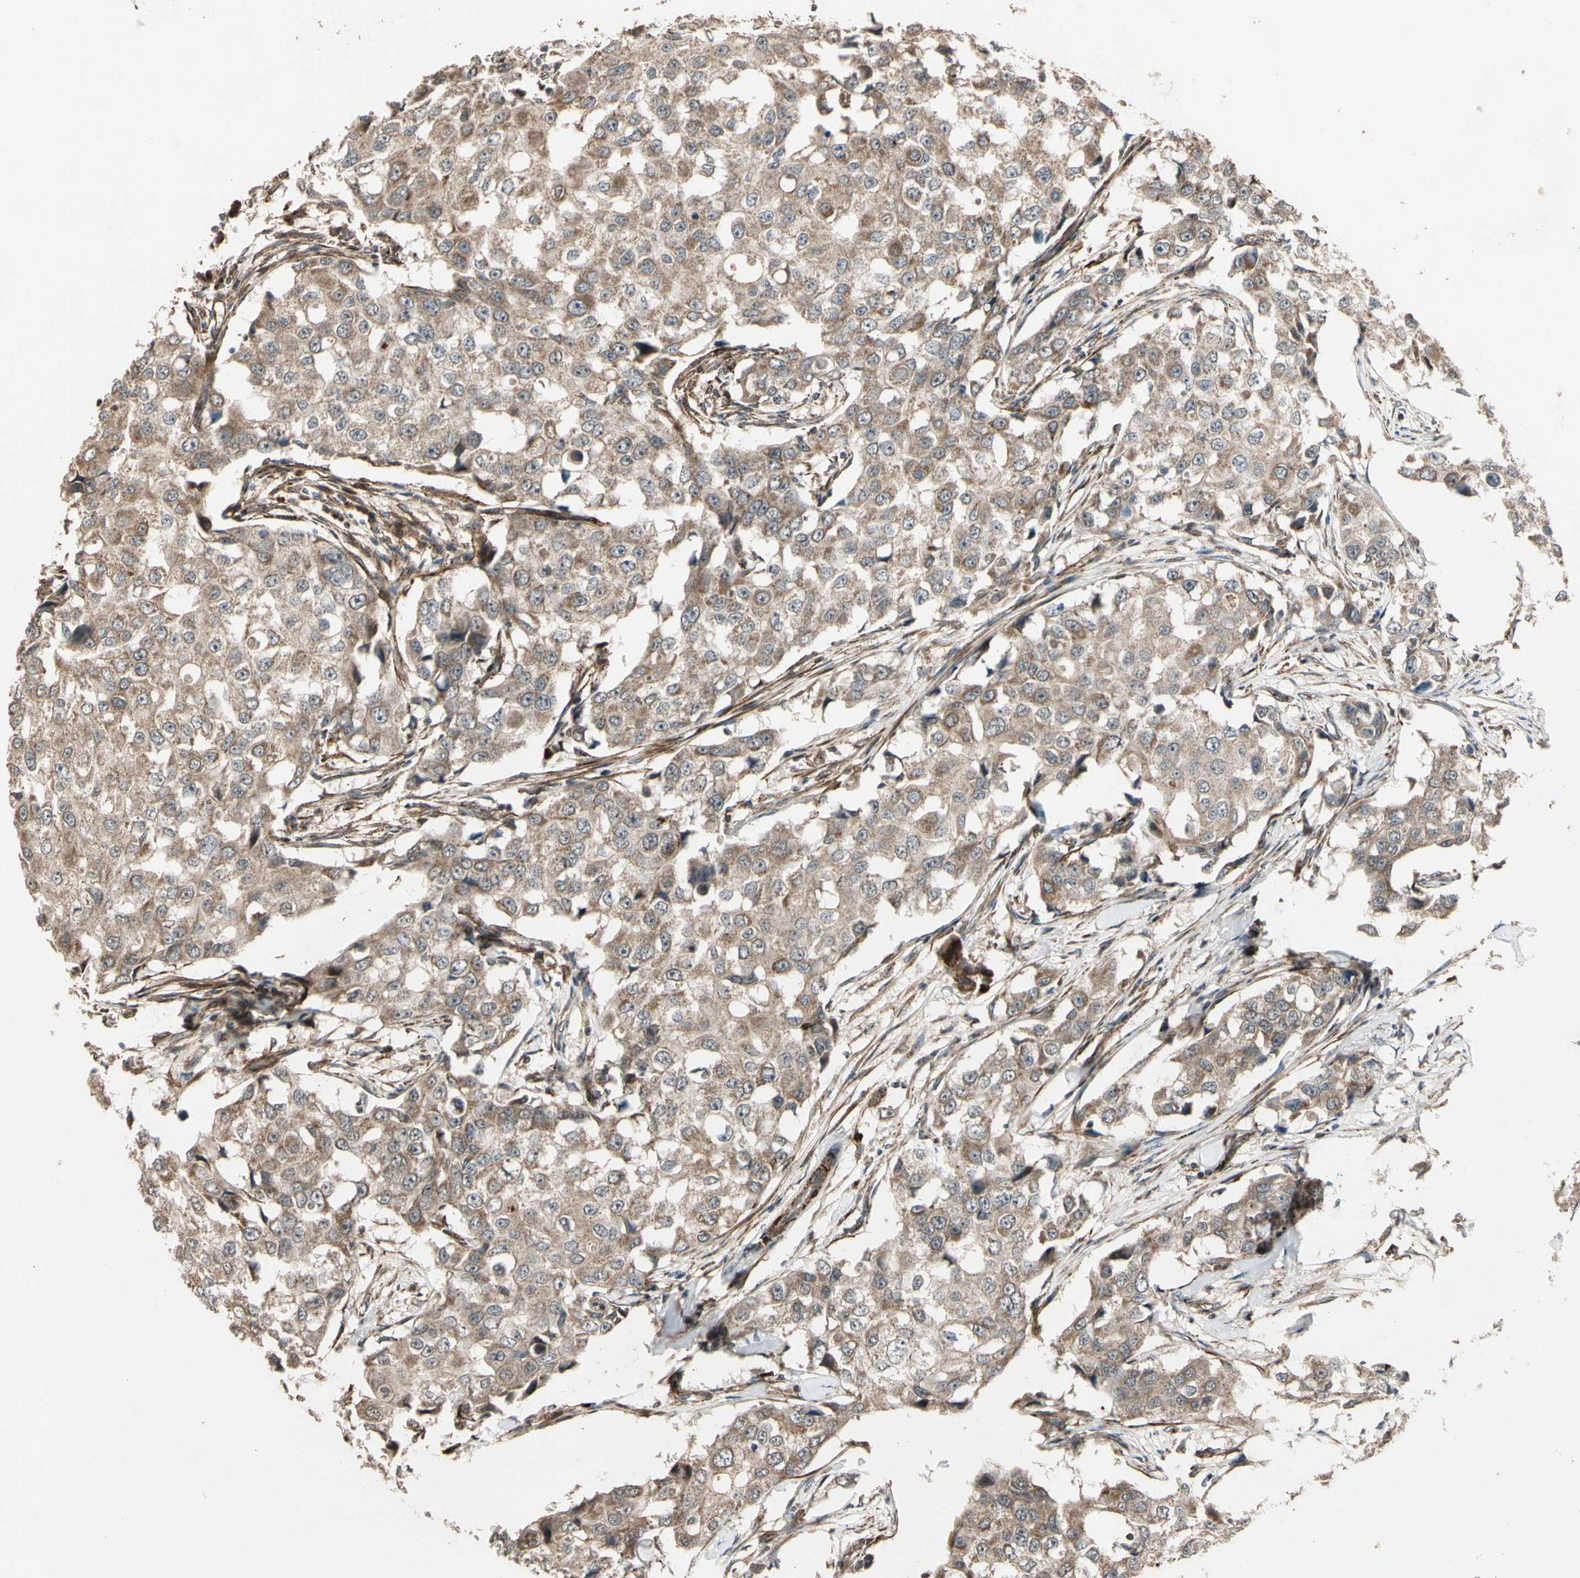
{"staining": {"intensity": "moderate", "quantity": "25%-75%", "location": "cytoplasmic/membranous"}, "tissue": "breast cancer", "cell_type": "Tumor cells", "image_type": "cancer", "snomed": [{"axis": "morphology", "description": "Duct carcinoma"}, {"axis": "topography", "description": "Breast"}], "caption": "Immunohistochemistry (IHC) (DAB (3,3'-diaminobenzidine)) staining of human breast invasive ductal carcinoma shows moderate cytoplasmic/membranous protein staining in about 25%-75% of tumor cells.", "gene": "GCK", "patient": {"sex": "female", "age": 27}}